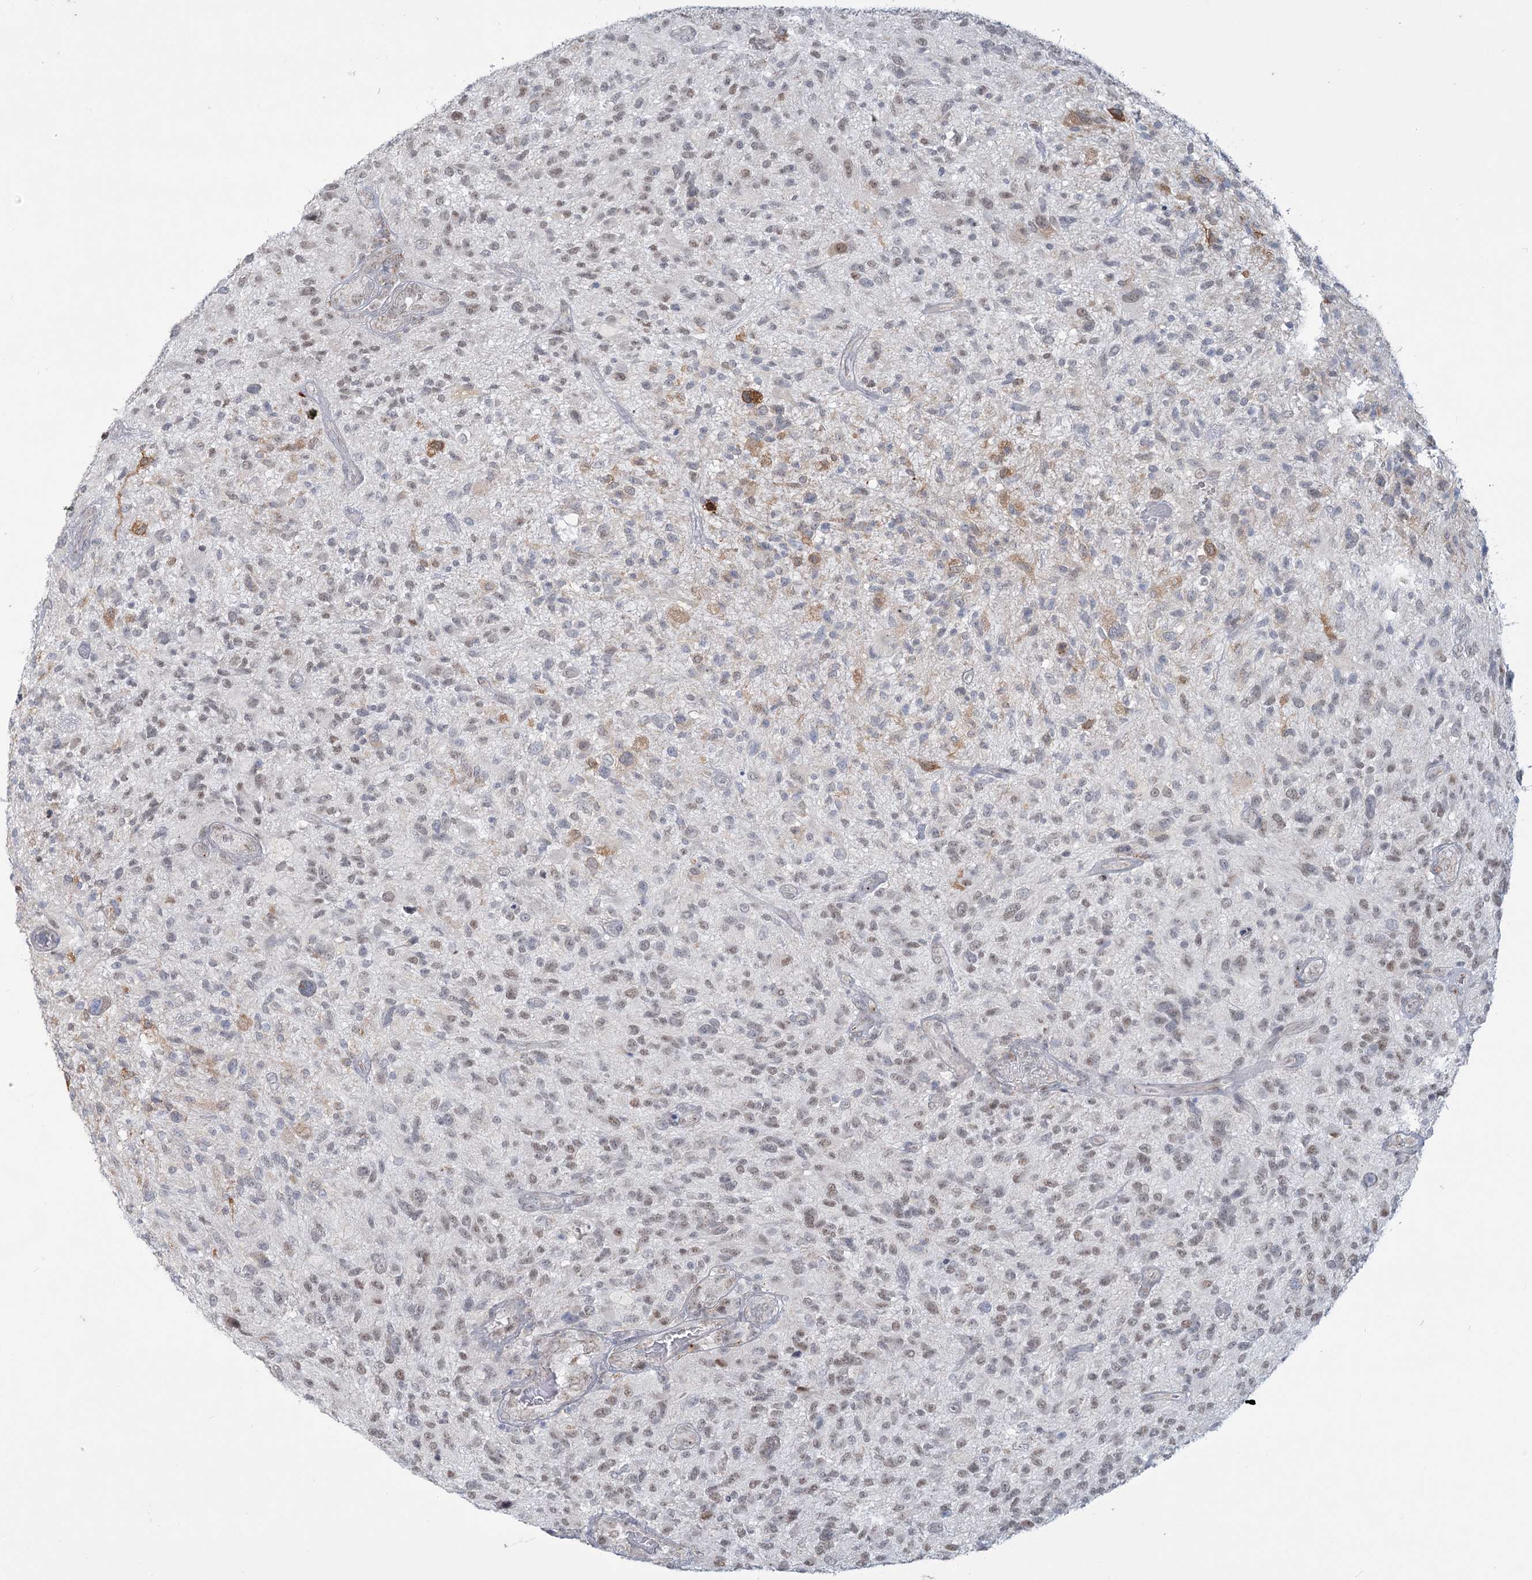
{"staining": {"intensity": "moderate", "quantity": "<25%", "location": "nuclear"}, "tissue": "glioma", "cell_type": "Tumor cells", "image_type": "cancer", "snomed": [{"axis": "morphology", "description": "Glioma, malignant, High grade"}, {"axis": "topography", "description": "Brain"}], "caption": "A low amount of moderate nuclear staining is seen in about <25% of tumor cells in glioma tissue. (DAB (3,3'-diaminobenzidine) = brown stain, brightfield microscopy at high magnification).", "gene": "MTG1", "patient": {"sex": "male", "age": 47}}